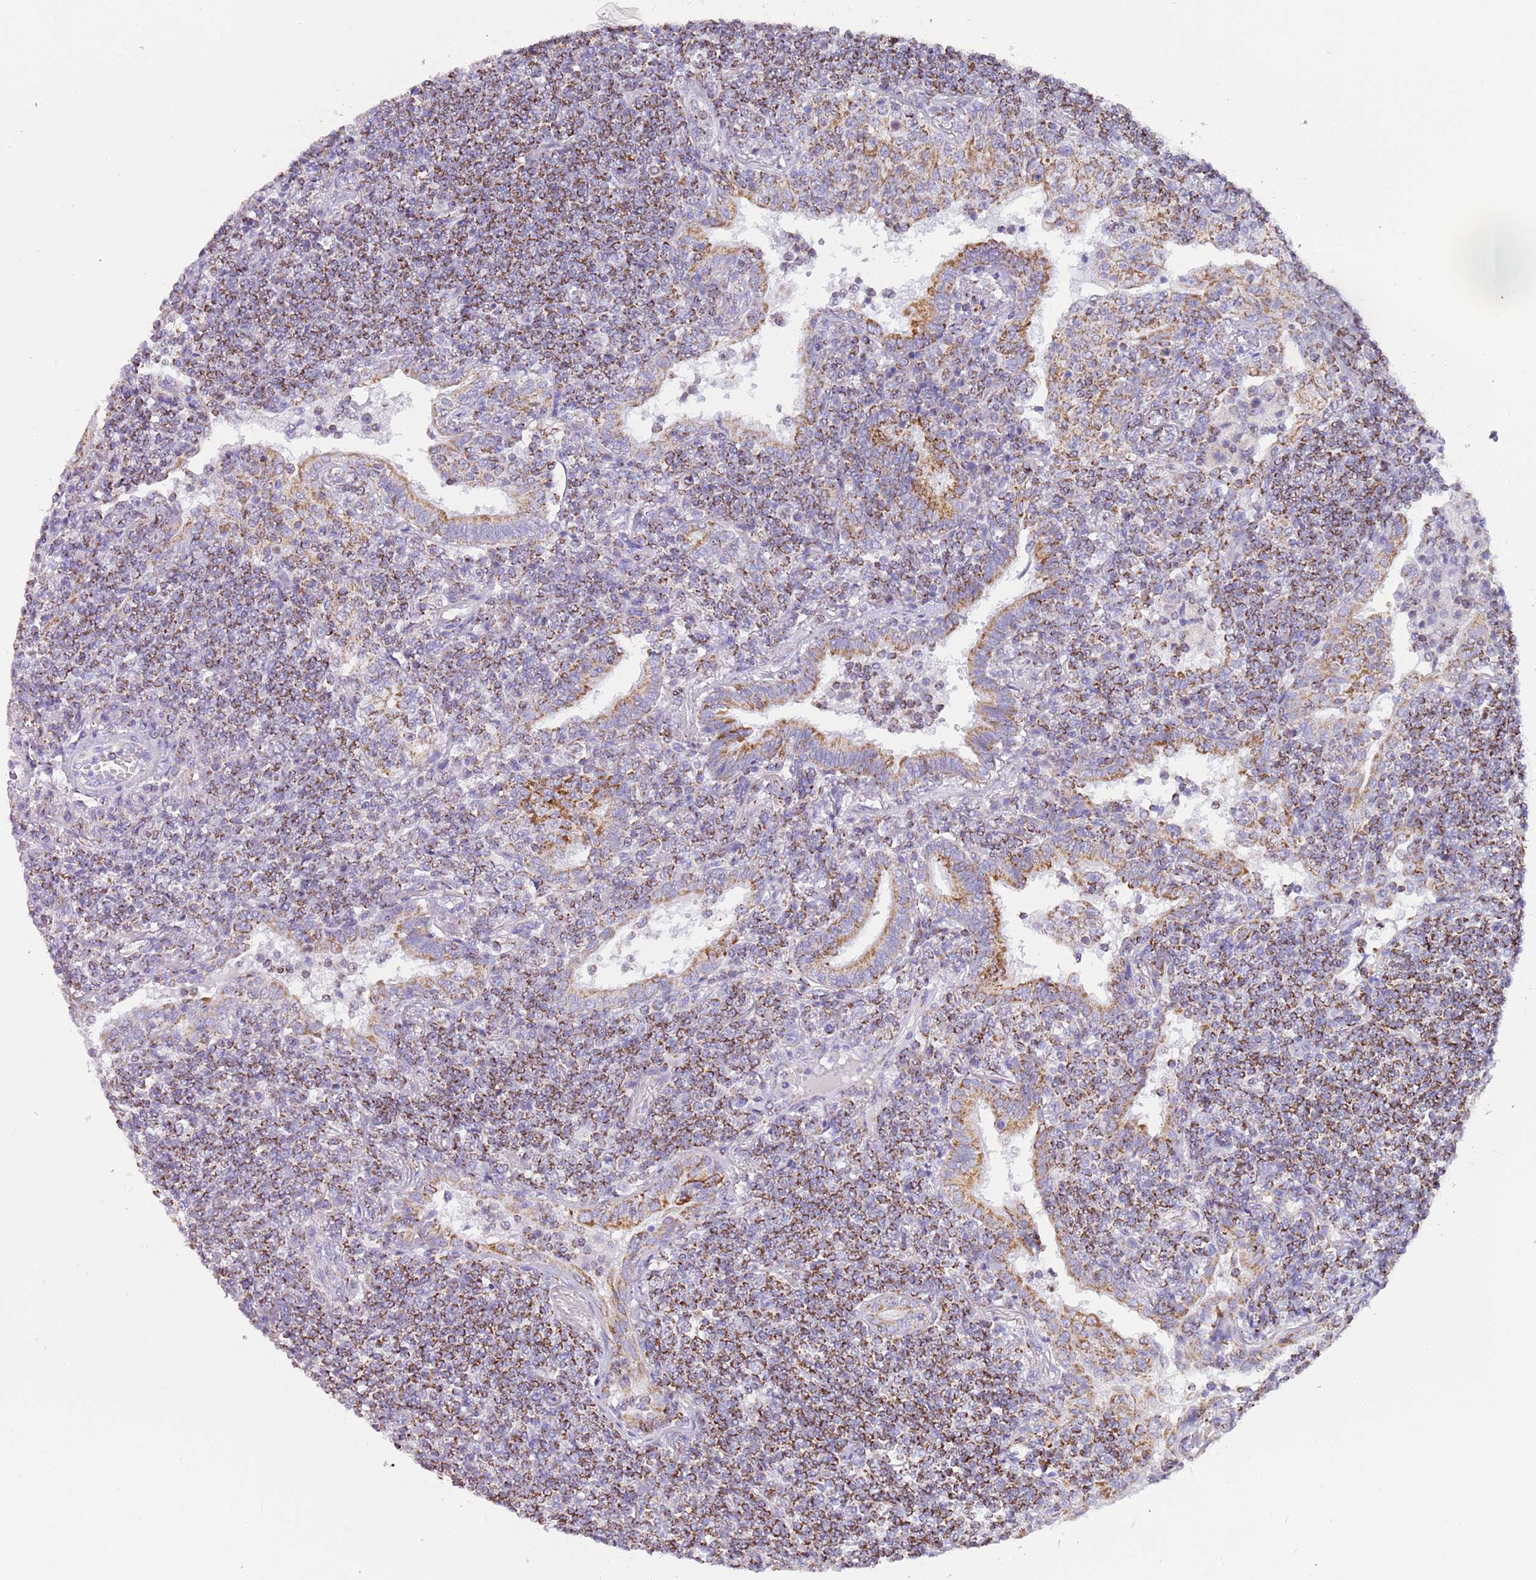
{"staining": {"intensity": "strong", "quantity": "25%-75%", "location": "cytoplasmic/membranous"}, "tissue": "lymphoma", "cell_type": "Tumor cells", "image_type": "cancer", "snomed": [{"axis": "morphology", "description": "Malignant lymphoma, non-Hodgkin's type, Low grade"}, {"axis": "topography", "description": "Lung"}], "caption": "Protein staining shows strong cytoplasmic/membranous staining in about 25%-75% of tumor cells in lymphoma. The protein is stained brown, and the nuclei are stained in blue (DAB IHC with brightfield microscopy, high magnification).", "gene": "SUCLG2", "patient": {"sex": "female", "age": 71}}